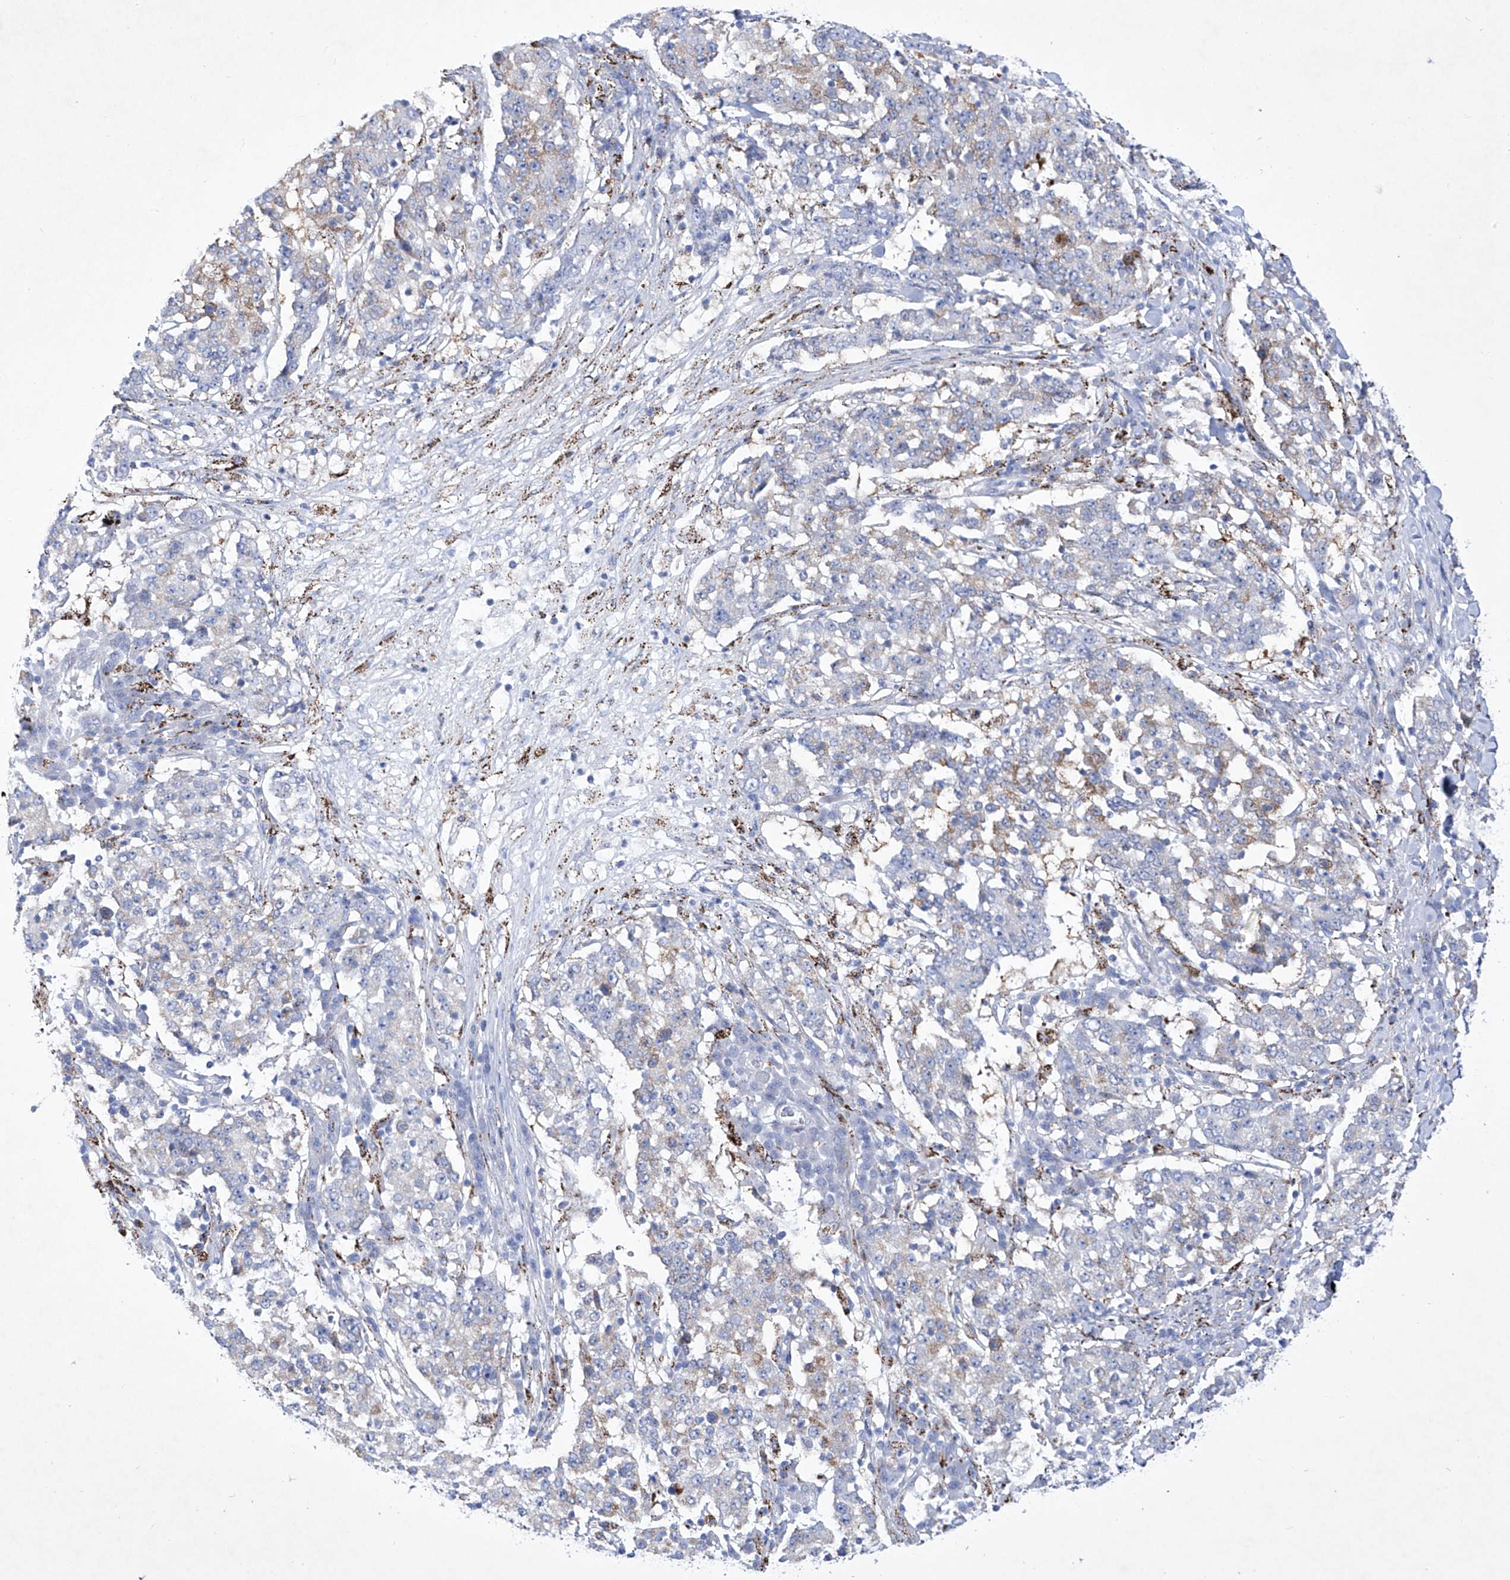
{"staining": {"intensity": "weak", "quantity": "<25%", "location": "cytoplasmic/membranous"}, "tissue": "stomach cancer", "cell_type": "Tumor cells", "image_type": "cancer", "snomed": [{"axis": "morphology", "description": "Adenocarcinoma, NOS"}, {"axis": "topography", "description": "Stomach"}], "caption": "Immunohistochemistry (IHC) micrograph of human adenocarcinoma (stomach) stained for a protein (brown), which reveals no expression in tumor cells. The staining is performed using DAB brown chromogen with nuclei counter-stained in using hematoxylin.", "gene": "C1orf87", "patient": {"sex": "male", "age": 59}}